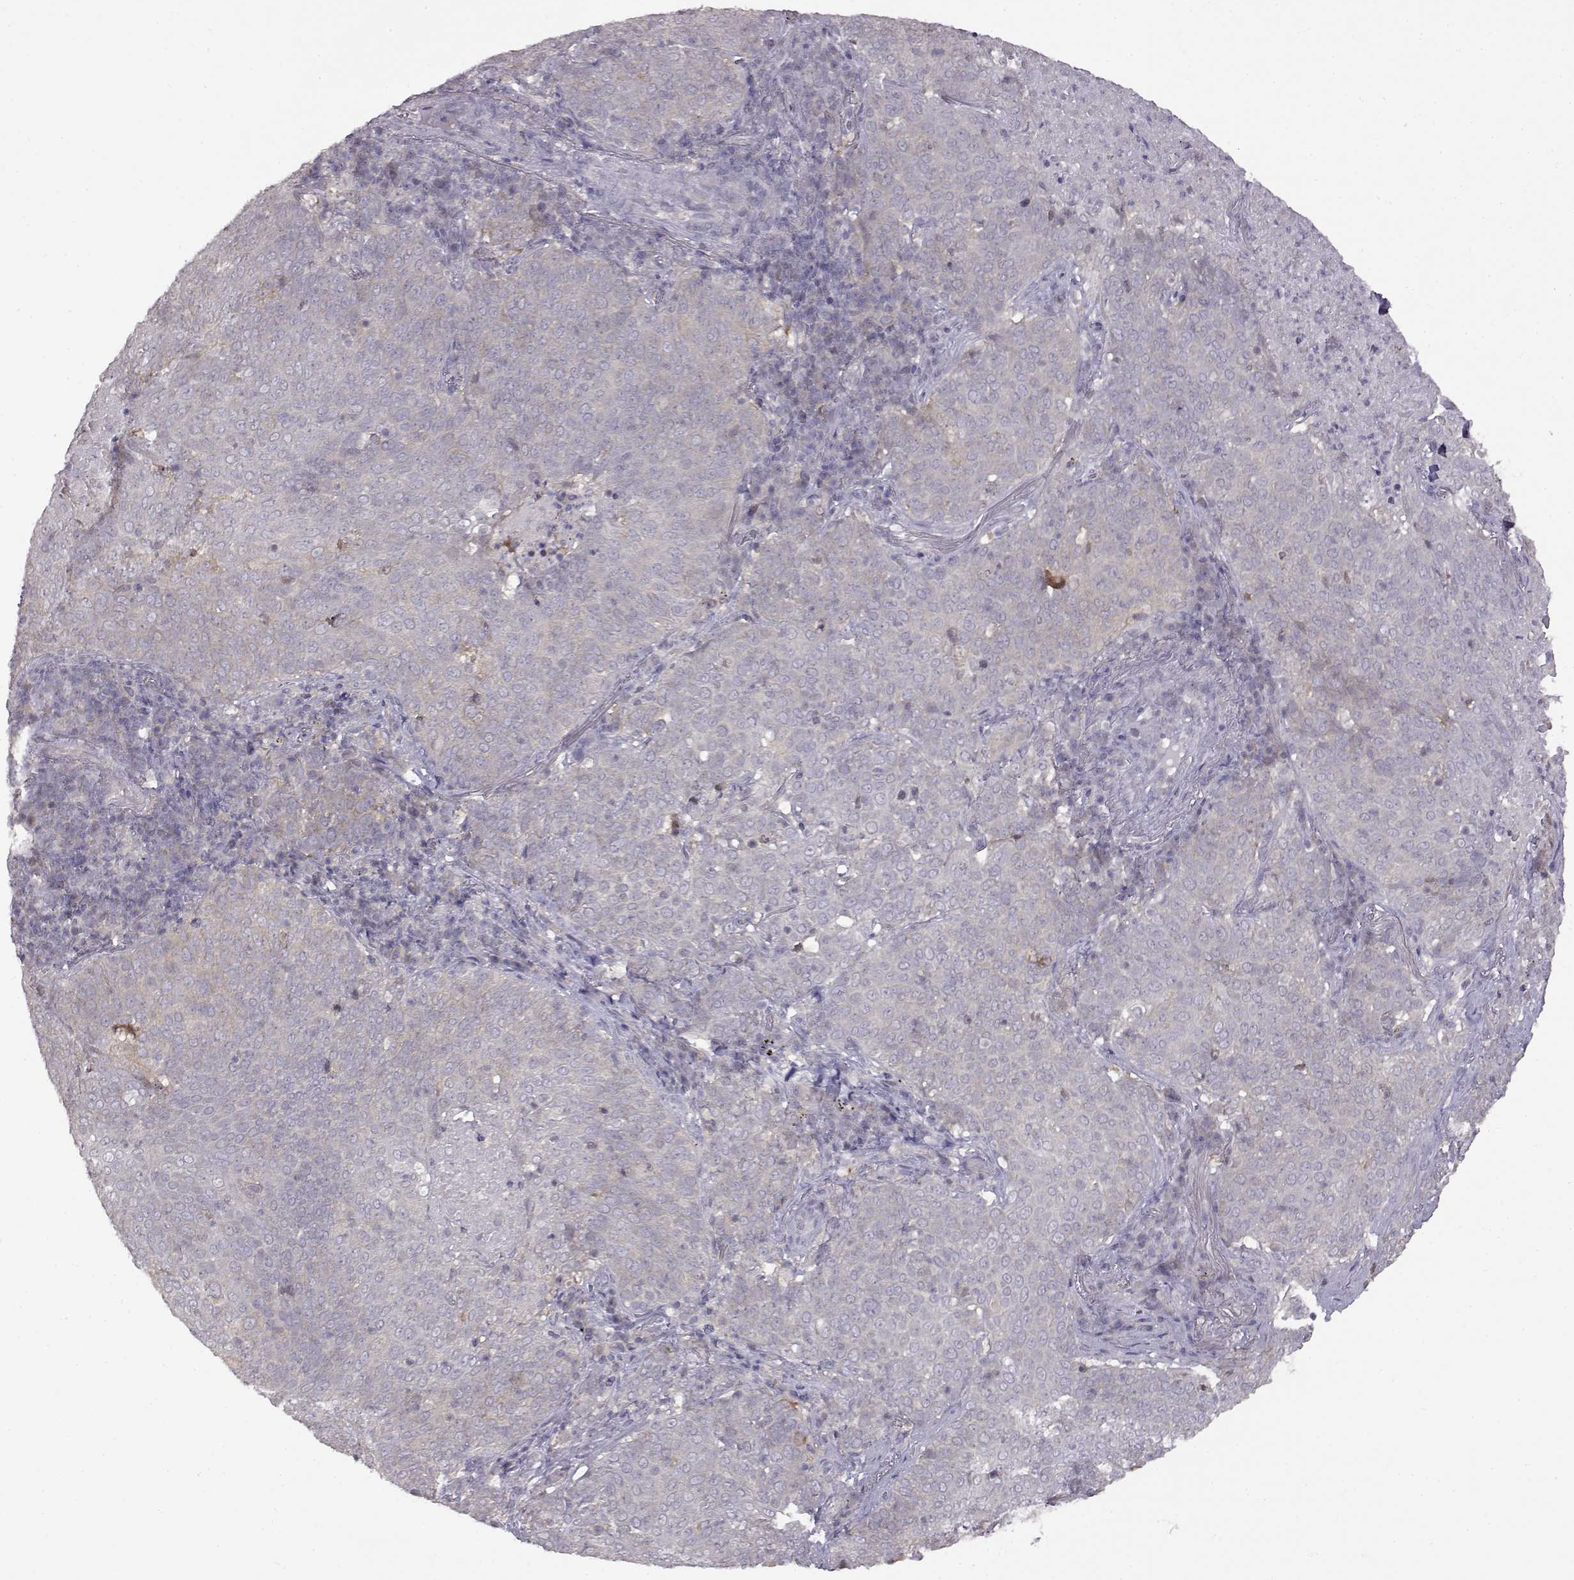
{"staining": {"intensity": "negative", "quantity": "none", "location": "none"}, "tissue": "lung cancer", "cell_type": "Tumor cells", "image_type": "cancer", "snomed": [{"axis": "morphology", "description": "Squamous cell carcinoma, NOS"}, {"axis": "topography", "description": "Lung"}], "caption": "Photomicrograph shows no significant protein staining in tumor cells of lung cancer.", "gene": "VGF", "patient": {"sex": "male", "age": 82}}